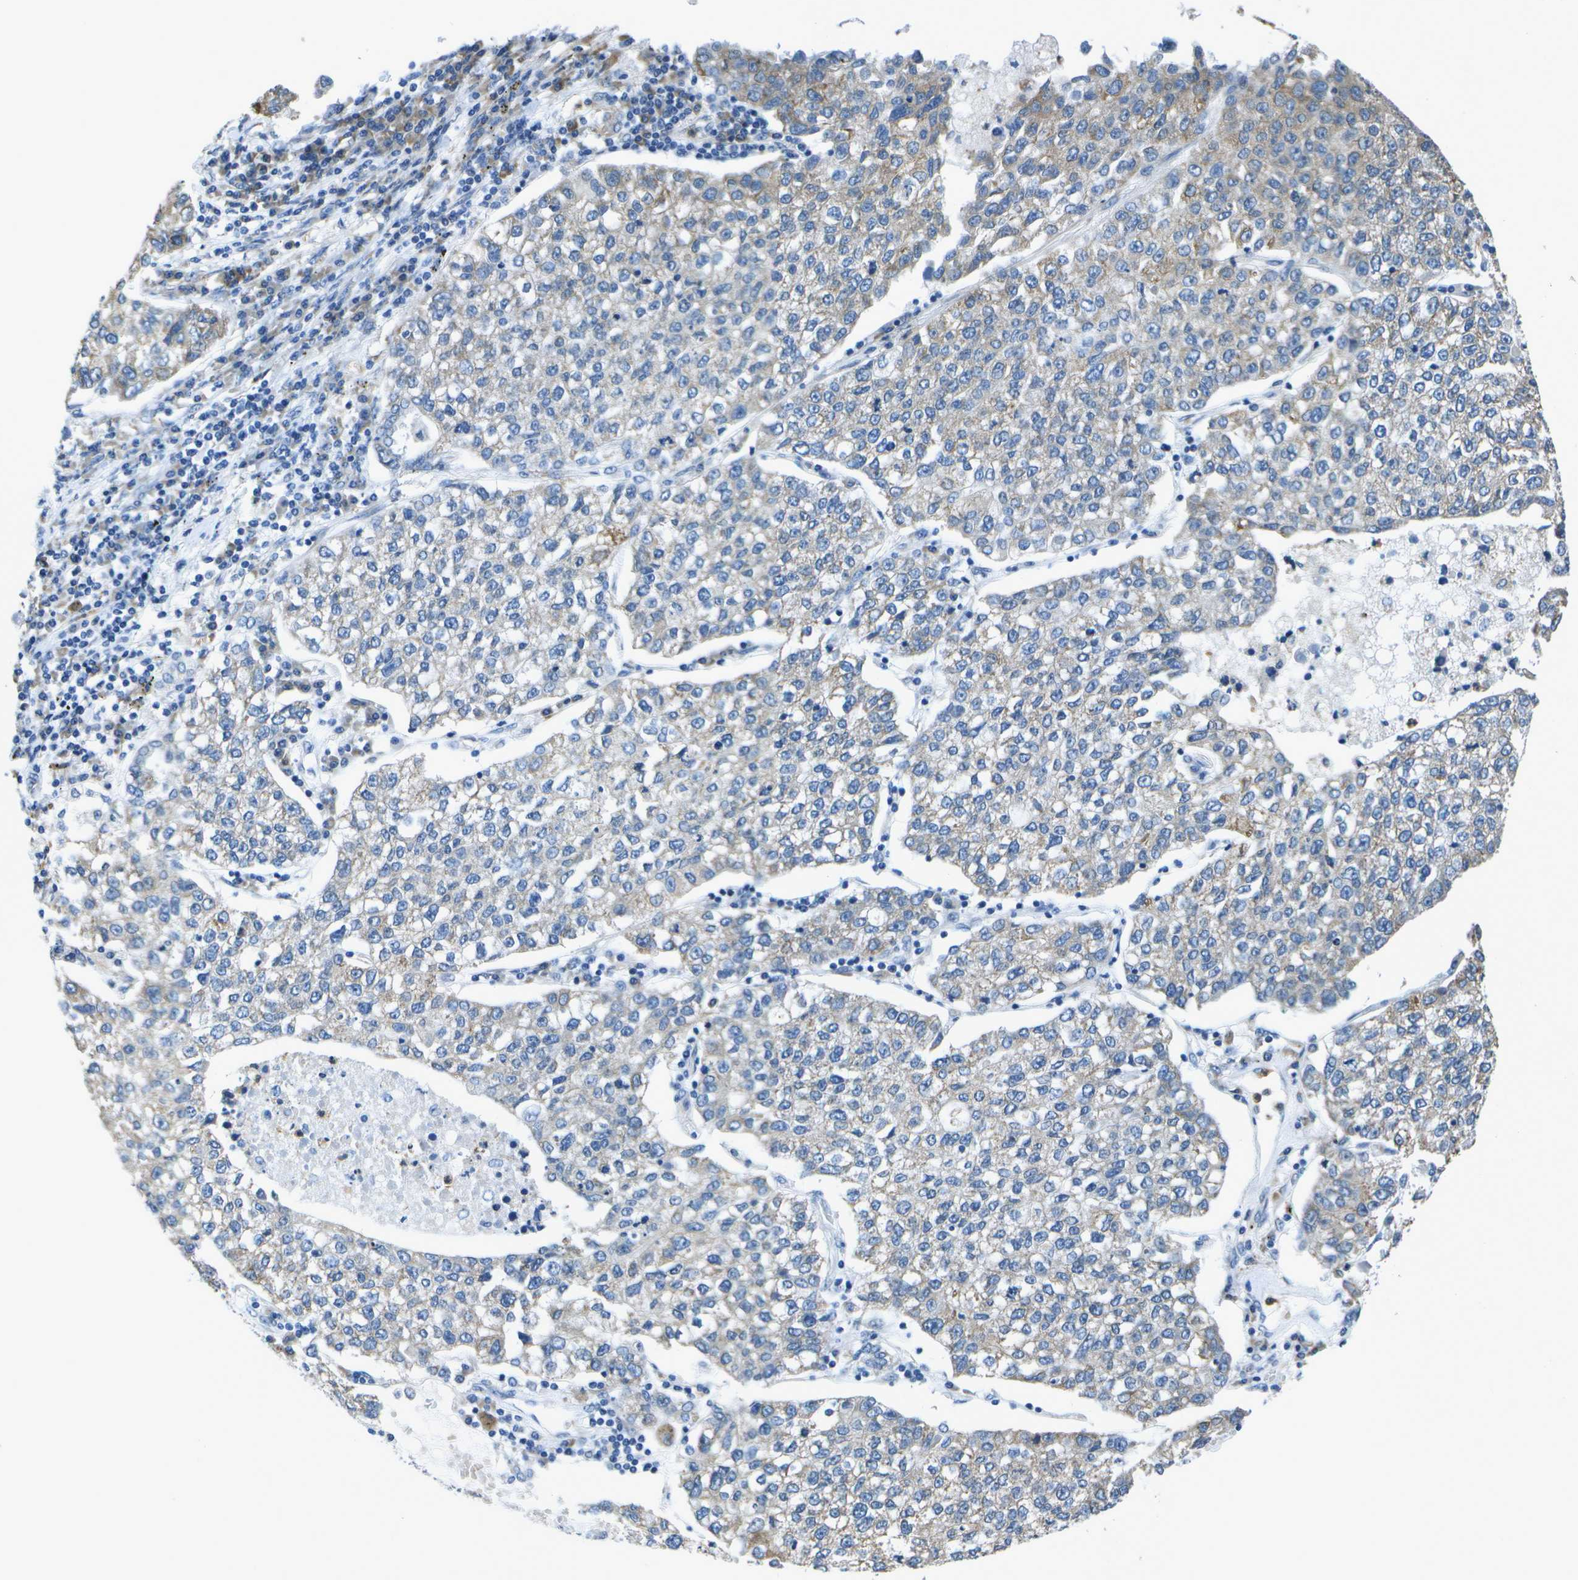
{"staining": {"intensity": "moderate", "quantity": "<25%", "location": "cytoplasmic/membranous"}, "tissue": "lung cancer", "cell_type": "Tumor cells", "image_type": "cancer", "snomed": [{"axis": "morphology", "description": "Adenocarcinoma, NOS"}, {"axis": "topography", "description": "Lung"}], "caption": "Brown immunohistochemical staining in human lung adenocarcinoma reveals moderate cytoplasmic/membranous expression in about <25% of tumor cells.", "gene": "DSE", "patient": {"sex": "male", "age": 49}}